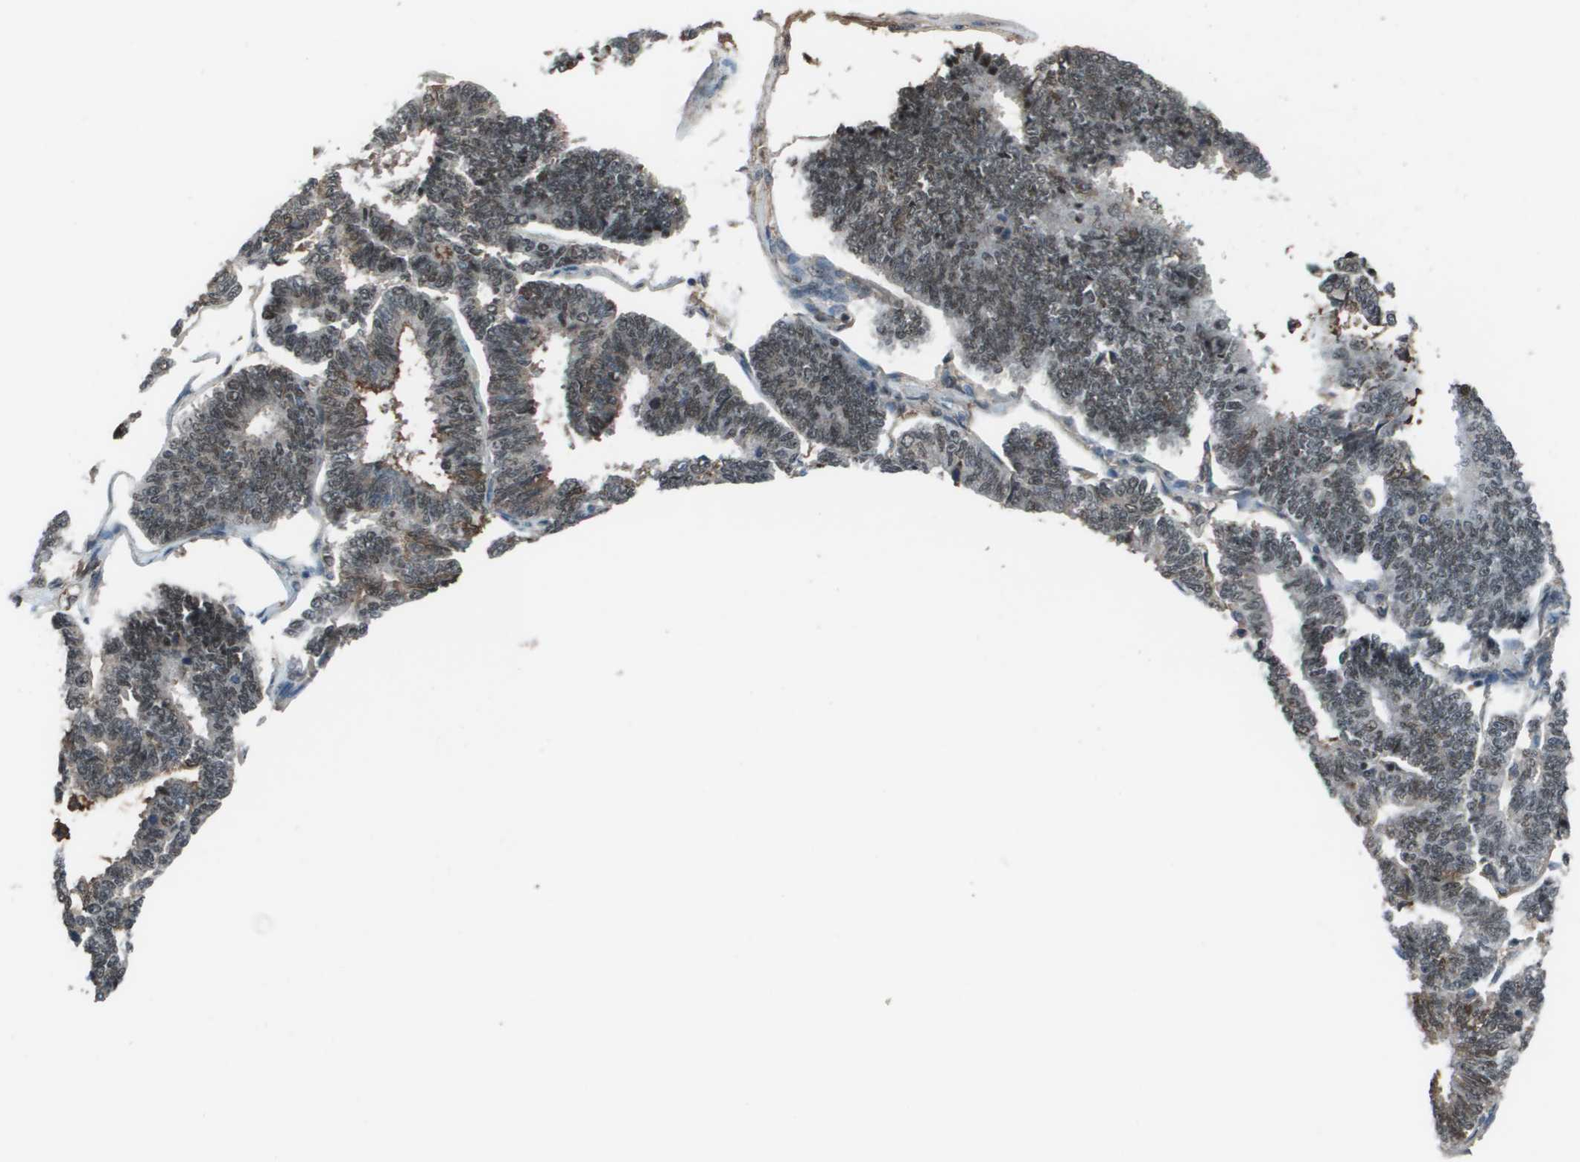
{"staining": {"intensity": "moderate", "quantity": ">75%", "location": "nuclear"}, "tissue": "endometrial cancer", "cell_type": "Tumor cells", "image_type": "cancer", "snomed": [{"axis": "morphology", "description": "Adenocarcinoma, NOS"}, {"axis": "topography", "description": "Endometrium"}], "caption": "Immunohistochemical staining of human endometrial cancer (adenocarcinoma) displays medium levels of moderate nuclear positivity in about >75% of tumor cells.", "gene": "THRAP3", "patient": {"sex": "female", "age": 70}}